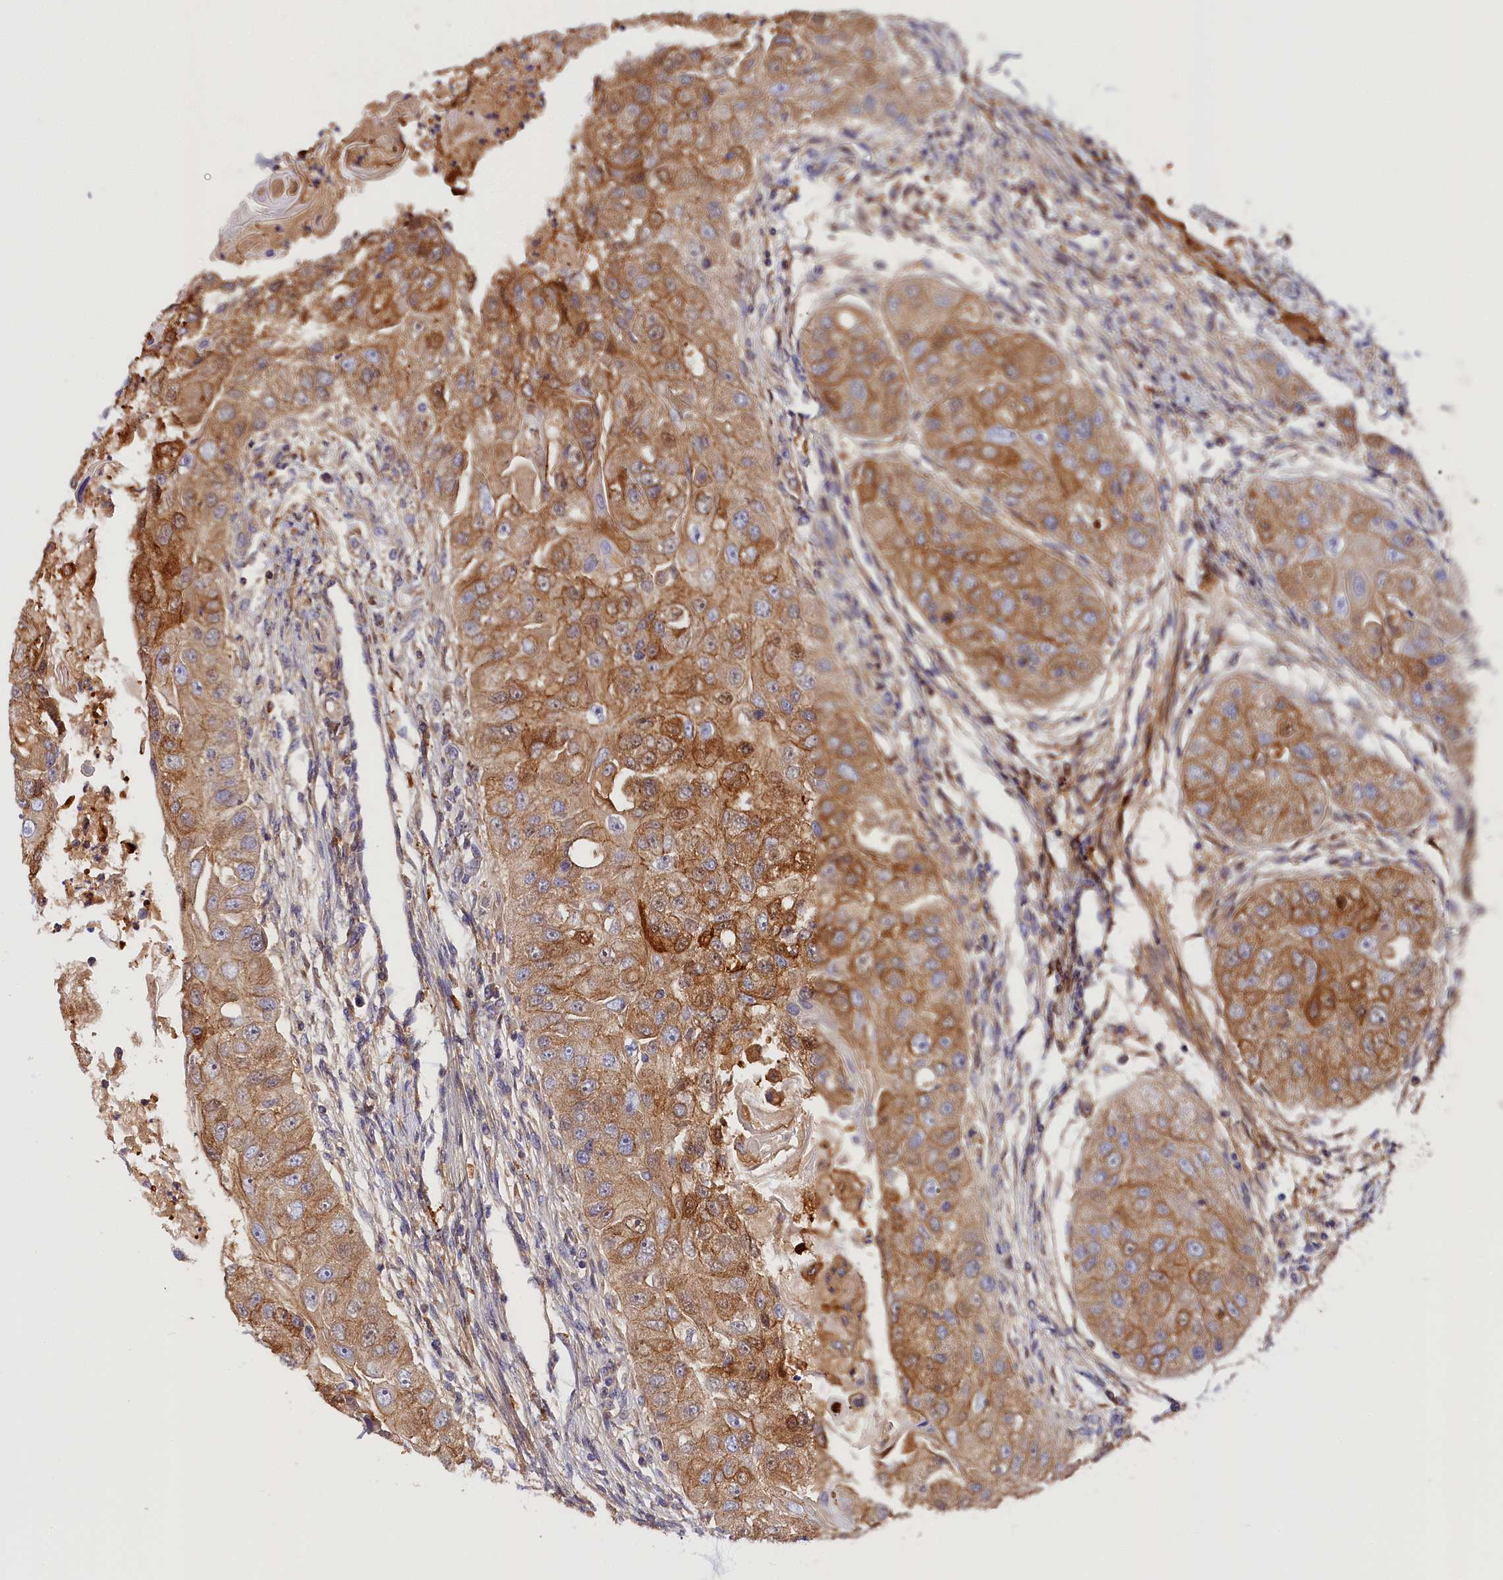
{"staining": {"intensity": "moderate", "quantity": ">75%", "location": "cytoplasmic/membranous"}, "tissue": "head and neck cancer", "cell_type": "Tumor cells", "image_type": "cancer", "snomed": [{"axis": "morphology", "description": "Normal tissue, NOS"}, {"axis": "morphology", "description": "Squamous cell carcinoma, NOS"}, {"axis": "topography", "description": "Skeletal muscle"}, {"axis": "topography", "description": "Head-Neck"}], "caption": "A micrograph of head and neck squamous cell carcinoma stained for a protein demonstrates moderate cytoplasmic/membranous brown staining in tumor cells.", "gene": "KATNB1", "patient": {"sex": "male", "age": 51}}